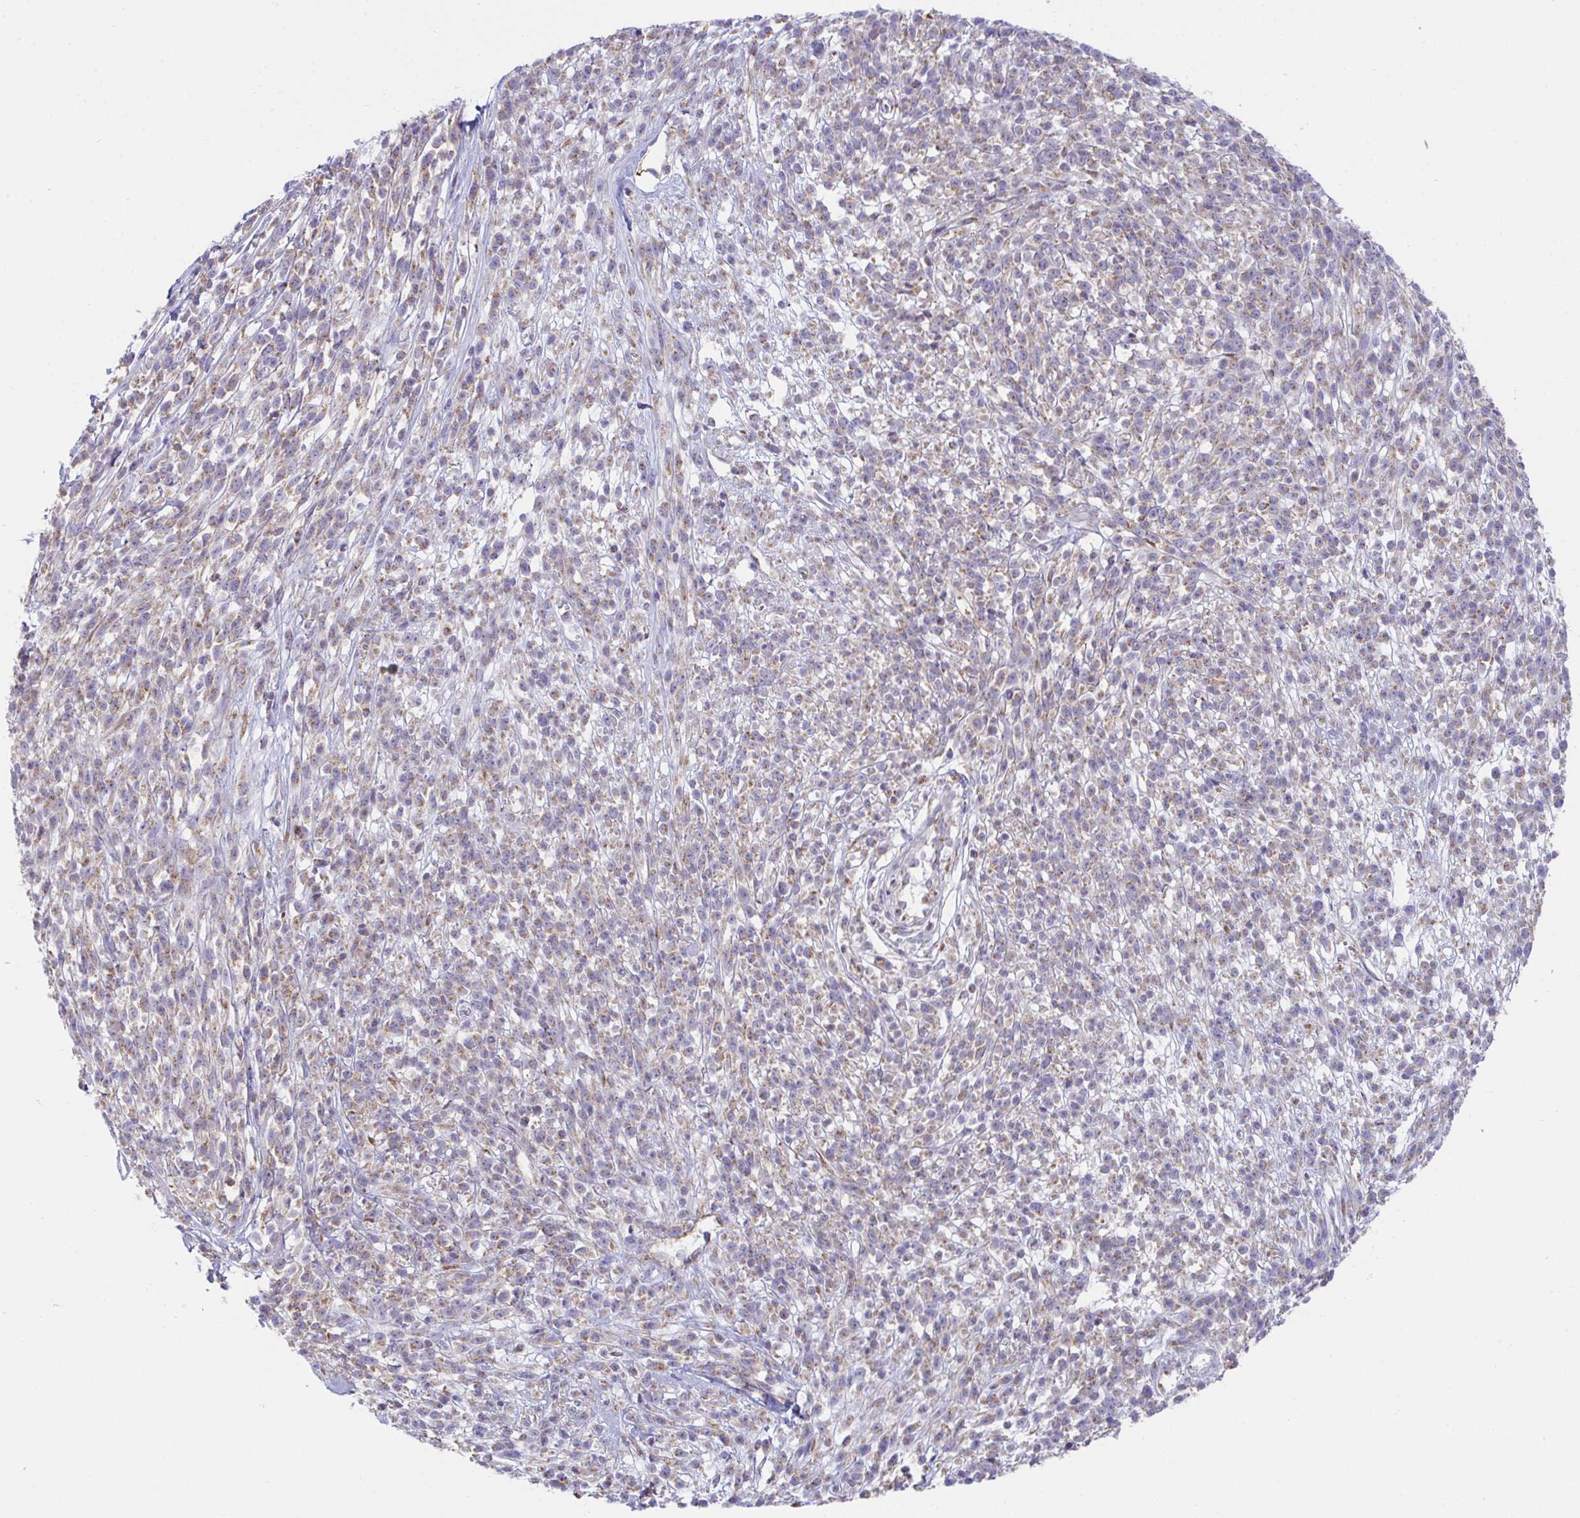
{"staining": {"intensity": "moderate", "quantity": ">75%", "location": "cytoplasmic/membranous"}, "tissue": "melanoma", "cell_type": "Tumor cells", "image_type": "cancer", "snomed": [{"axis": "morphology", "description": "Malignant melanoma, NOS"}, {"axis": "topography", "description": "Skin"}, {"axis": "topography", "description": "Skin of trunk"}], "caption": "There is medium levels of moderate cytoplasmic/membranous staining in tumor cells of malignant melanoma, as demonstrated by immunohistochemical staining (brown color).", "gene": "MIA3", "patient": {"sex": "male", "age": 74}}